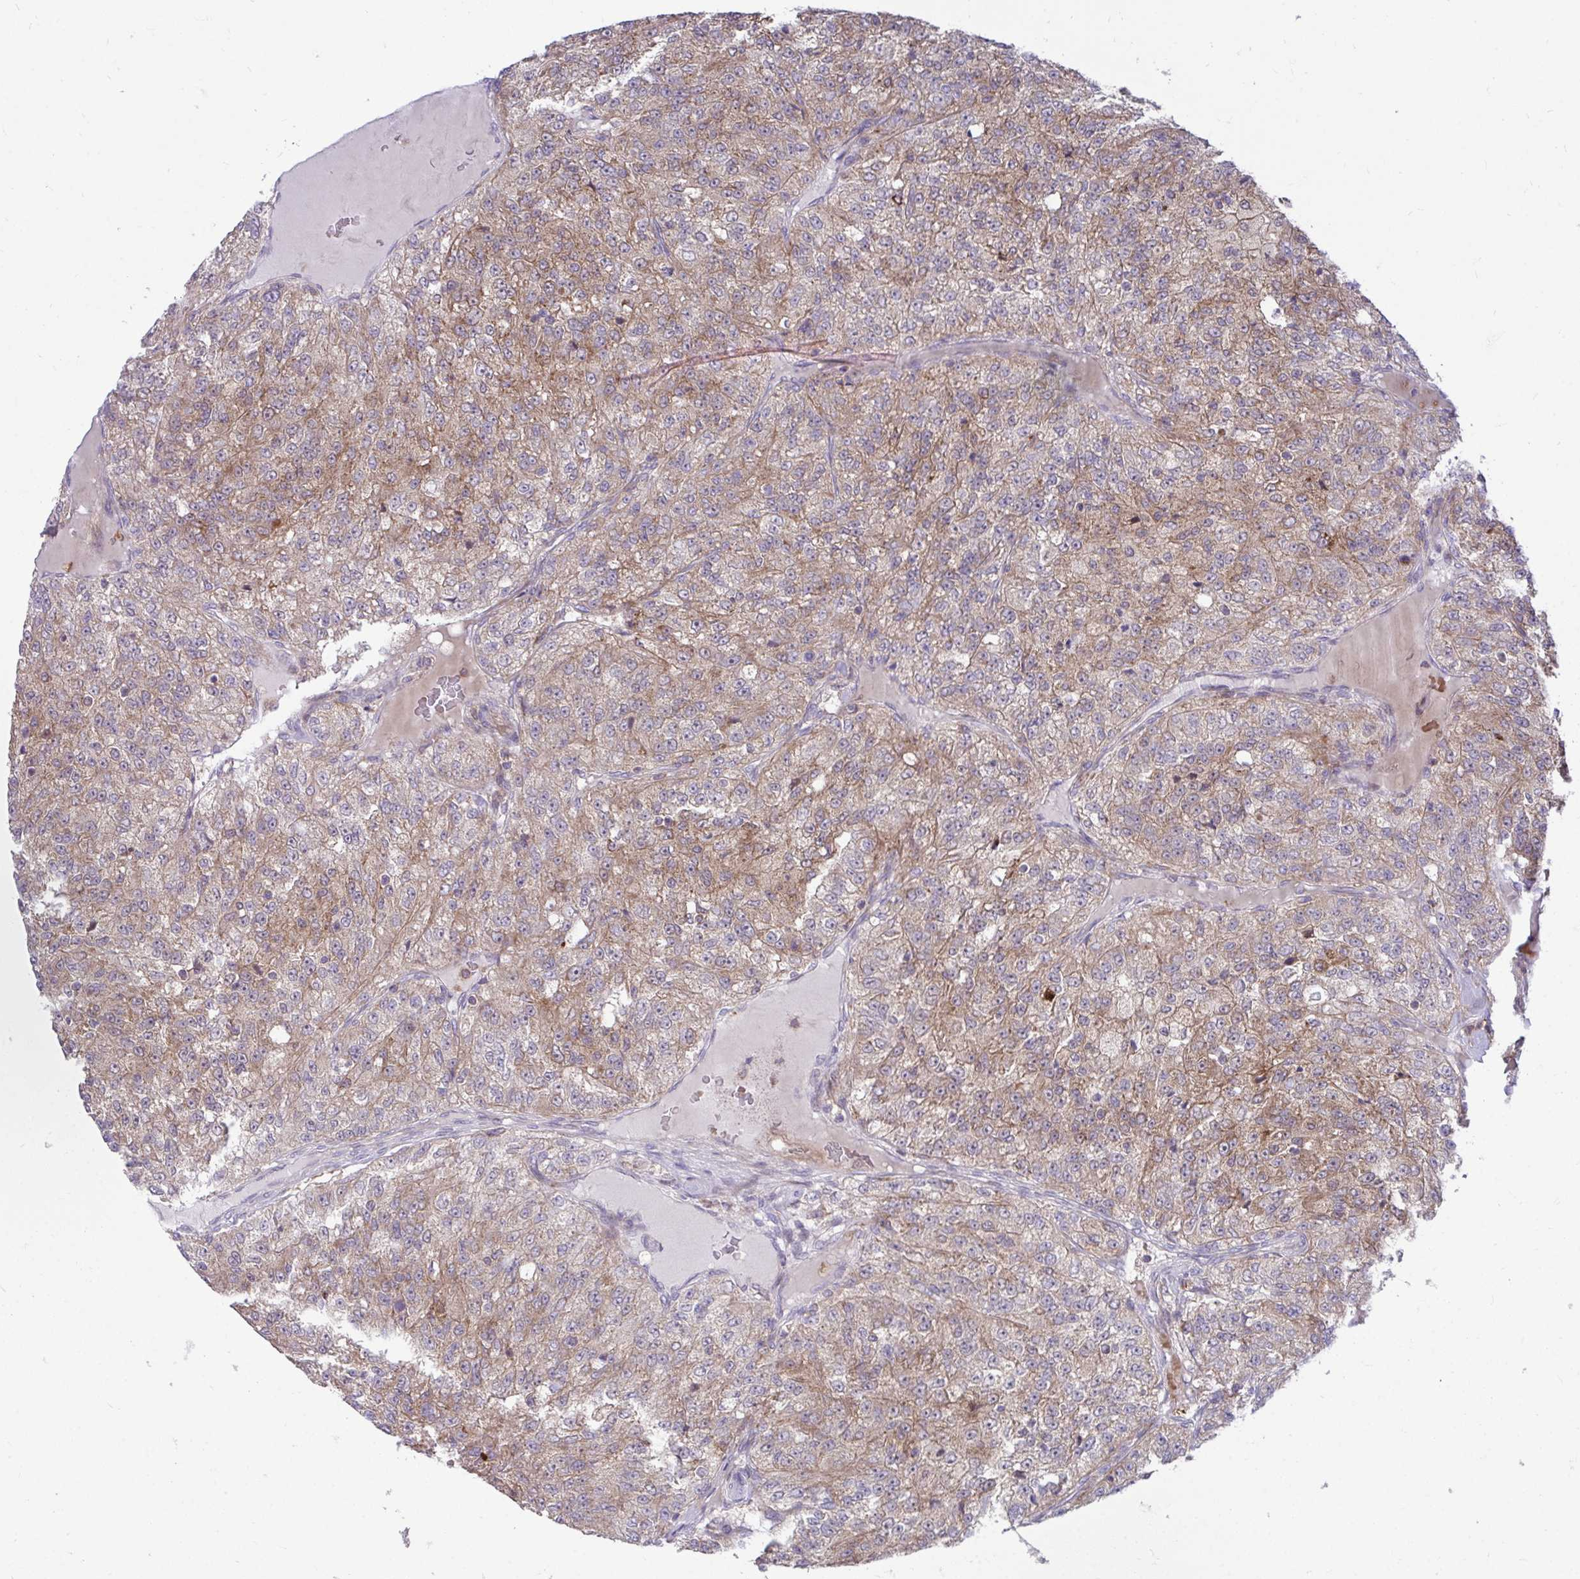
{"staining": {"intensity": "moderate", "quantity": ">75%", "location": "cytoplasmic/membranous"}, "tissue": "renal cancer", "cell_type": "Tumor cells", "image_type": "cancer", "snomed": [{"axis": "morphology", "description": "Adenocarcinoma, NOS"}, {"axis": "topography", "description": "Kidney"}], "caption": "Tumor cells exhibit medium levels of moderate cytoplasmic/membranous staining in approximately >75% of cells in adenocarcinoma (renal).", "gene": "C16orf54", "patient": {"sex": "female", "age": 63}}